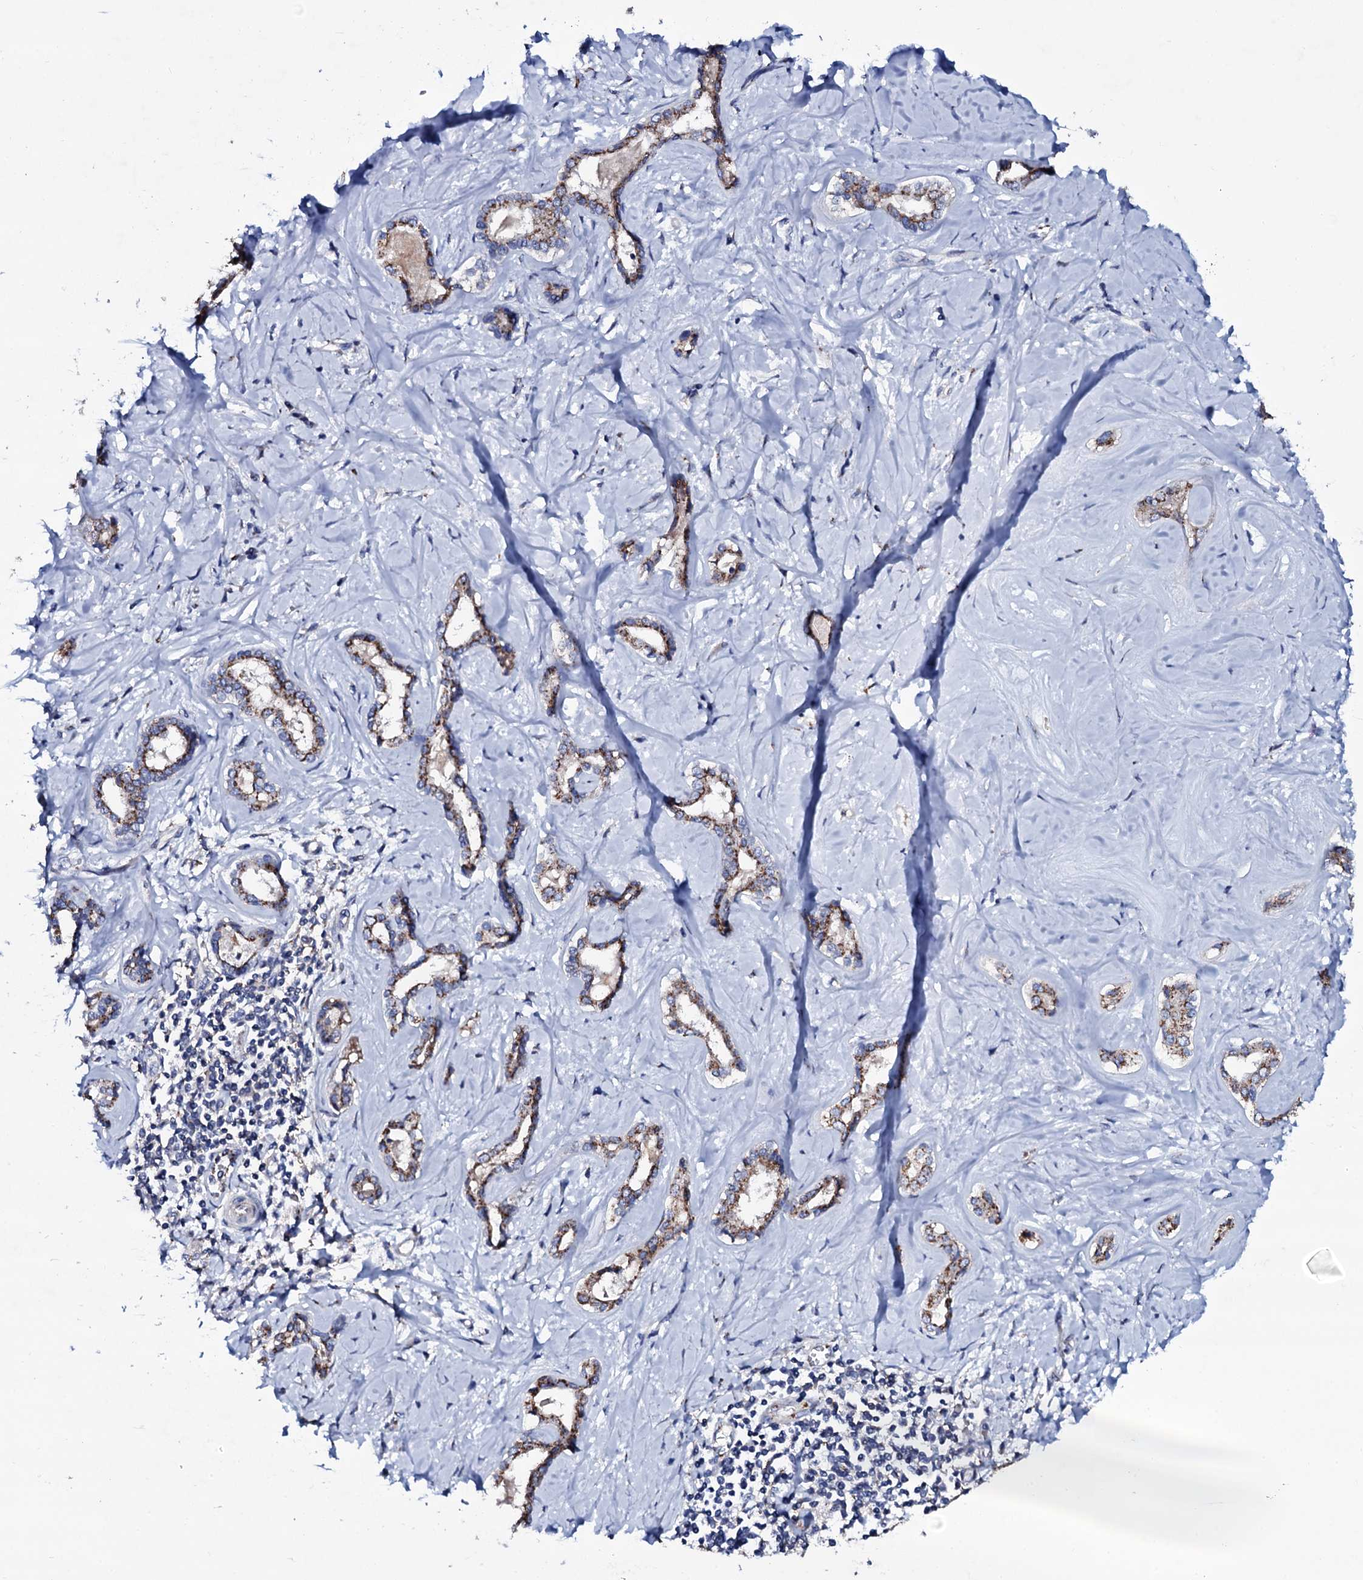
{"staining": {"intensity": "moderate", "quantity": ">75%", "location": "cytoplasmic/membranous"}, "tissue": "liver cancer", "cell_type": "Tumor cells", "image_type": "cancer", "snomed": [{"axis": "morphology", "description": "Cholangiocarcinoma"}, {"axis": "topography", "description": "Liver"}], "caption": "Brown immunohistochemical staining in human liver cancer (cholangiocarcinoma) displays moderate cytoplasmic/membranous expression in approximately >75% of tumor cells. (brown staining indicates protein expression, while blue staining denotes nuclei).", "gene": "PLET1", "patient": {"sex": "female", "age": 77}}